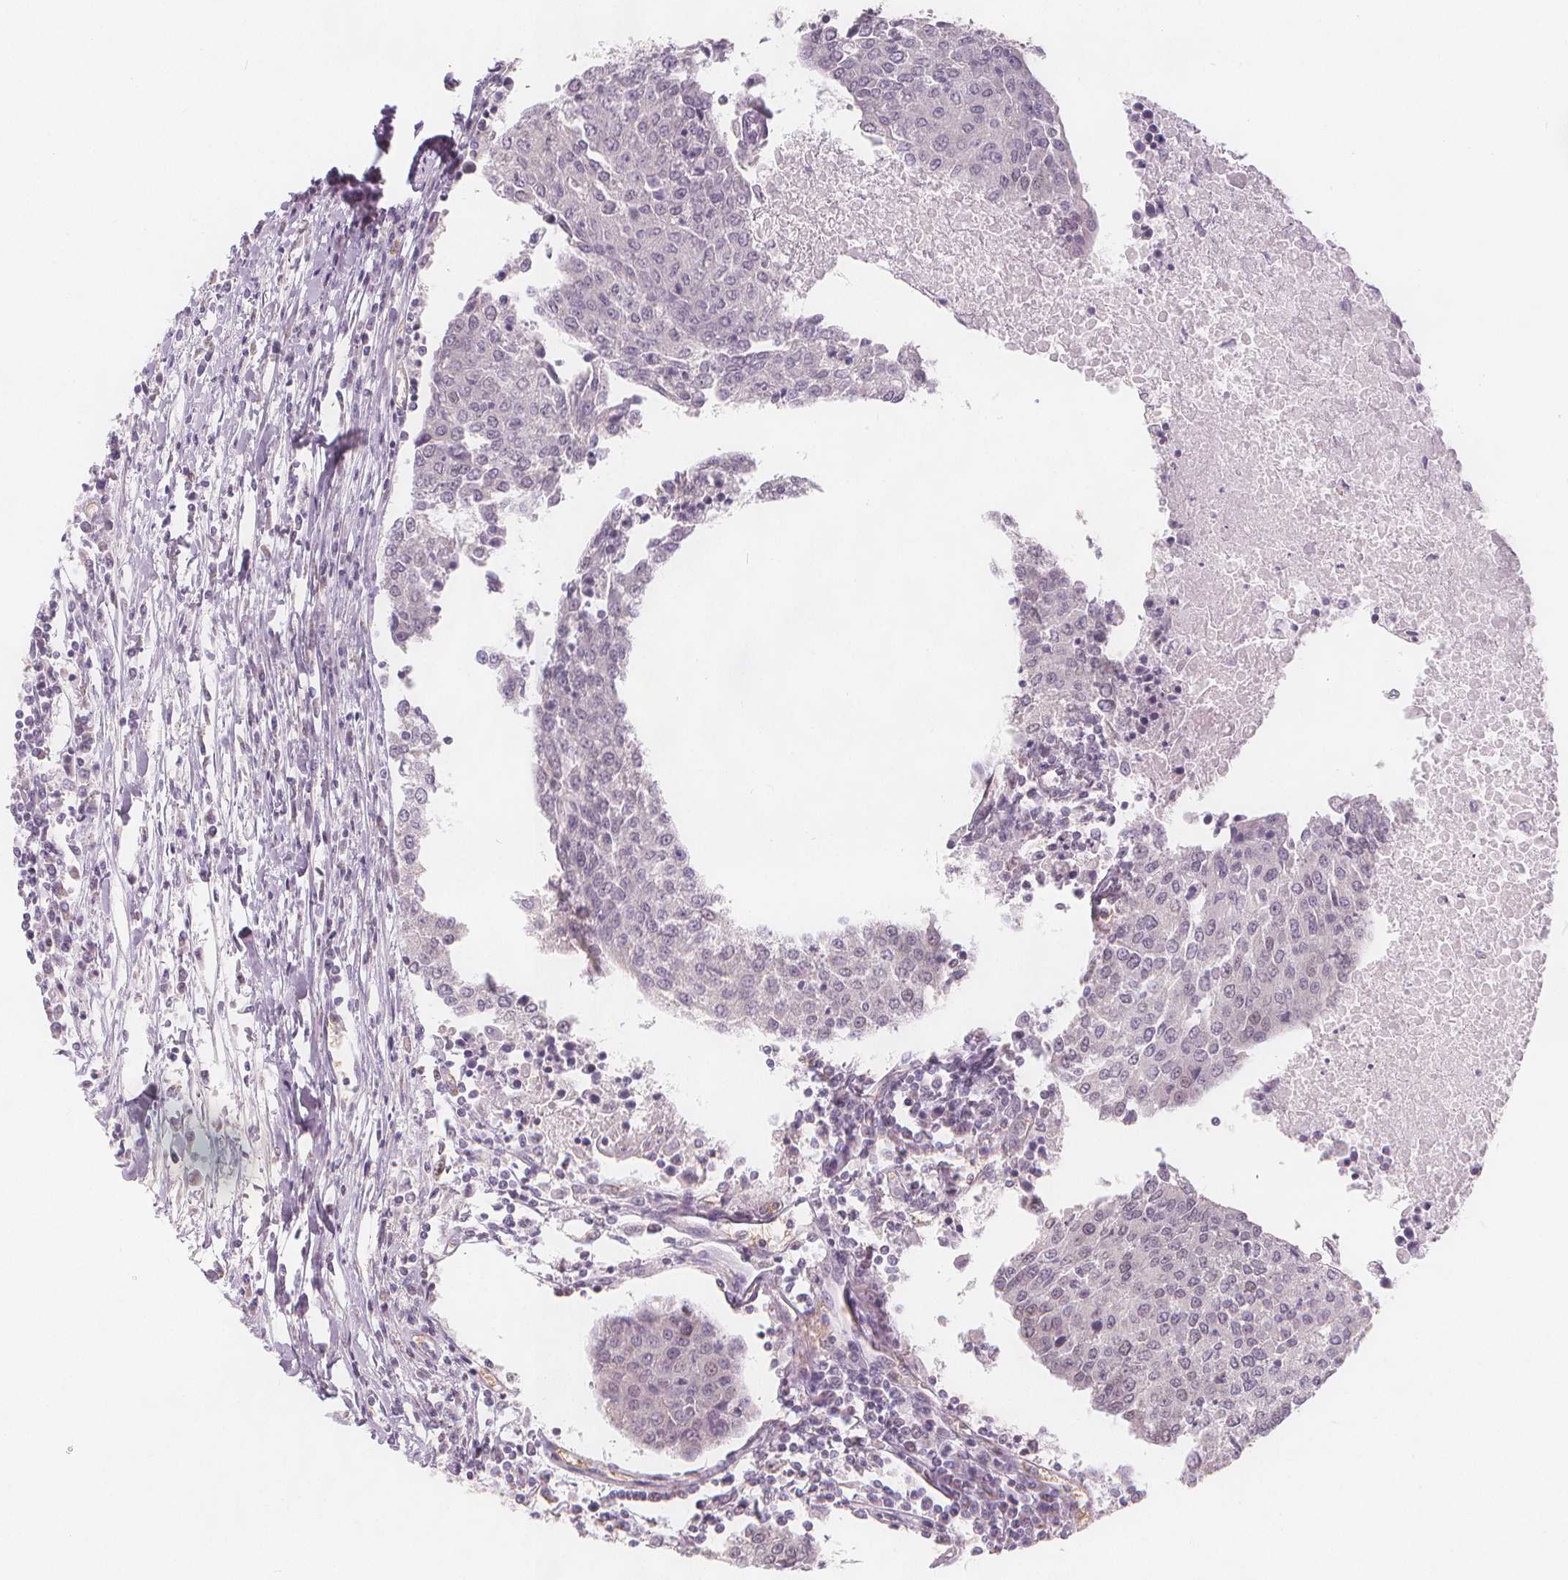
{"staining": {"intensity": "negative", "quantity": "none", "location": "none"}, "tissue": "urothelial cancer", "cell_type": "Tumor cells", "image_type": "cancer", "snomed": [{"axis": "morphology", "description": "Urothelial carcinoma, High grade"}, {"axis": "topography", "description": "Urinary bladder"}], "caption": "A high-resolution image shows immunohistochemistry staining of high-grade urothelial carcinoma, which exhibits no significant staining in tumor cells.", "gene": "TIPIN", "patient": {"sex": "female", "age": 85}}